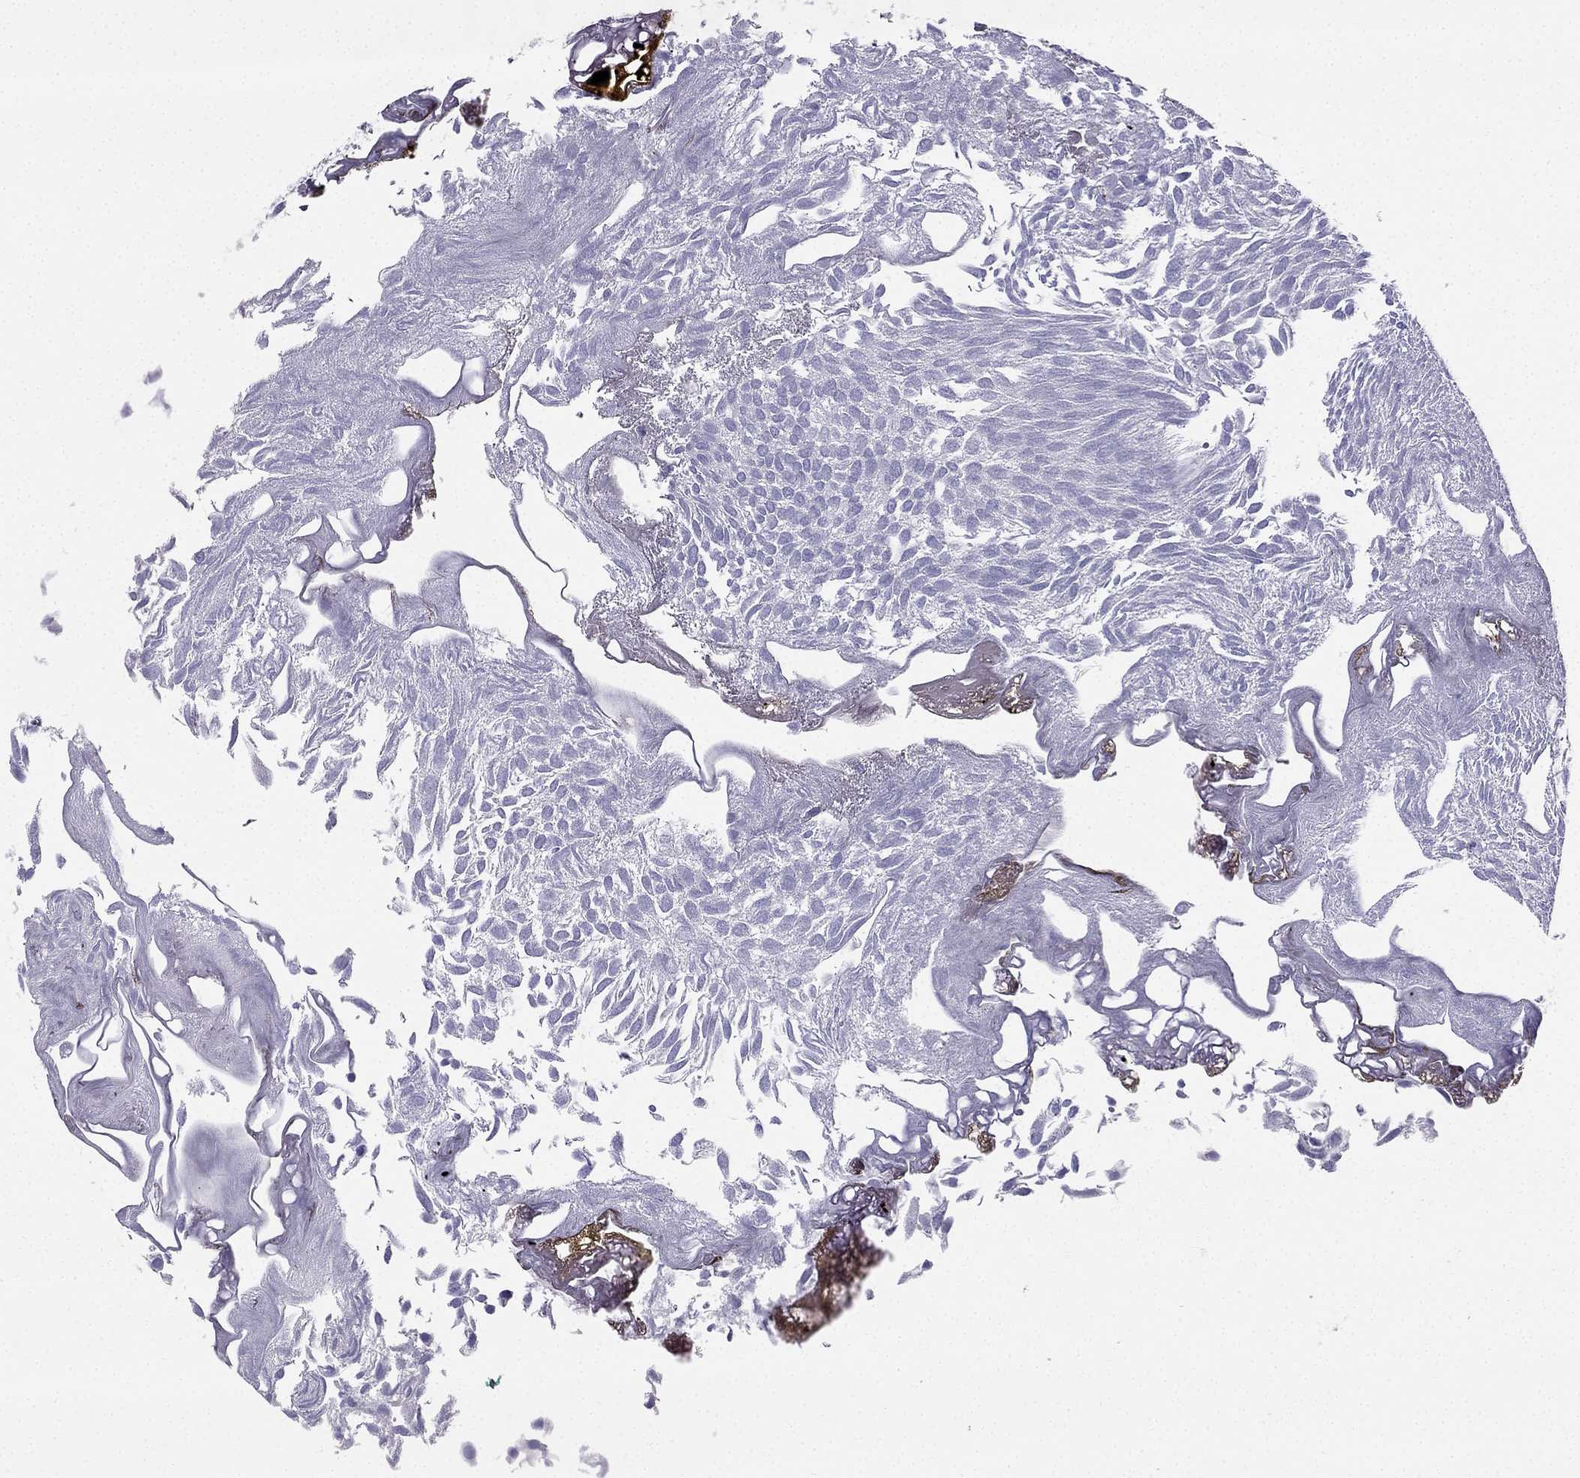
{"staining": {"intensity": "negative", "quantity": "none", "location": "none"}, "tissue": "urothelial cancer", "cell_type": "Tumor cells", "image_type": "cancer", "snomed": [{"axis": "morphology", "description": "Urothelial carcinoma, Low grade"}, {"axis": "topography", "description": "Urinary bladder"}], "caption": "Tumor cells are negative for brown protein staining in urothelial carcinoma (low-grade).", "gene": "TFF3", "patient": {"sex": "male", "age": 52}}